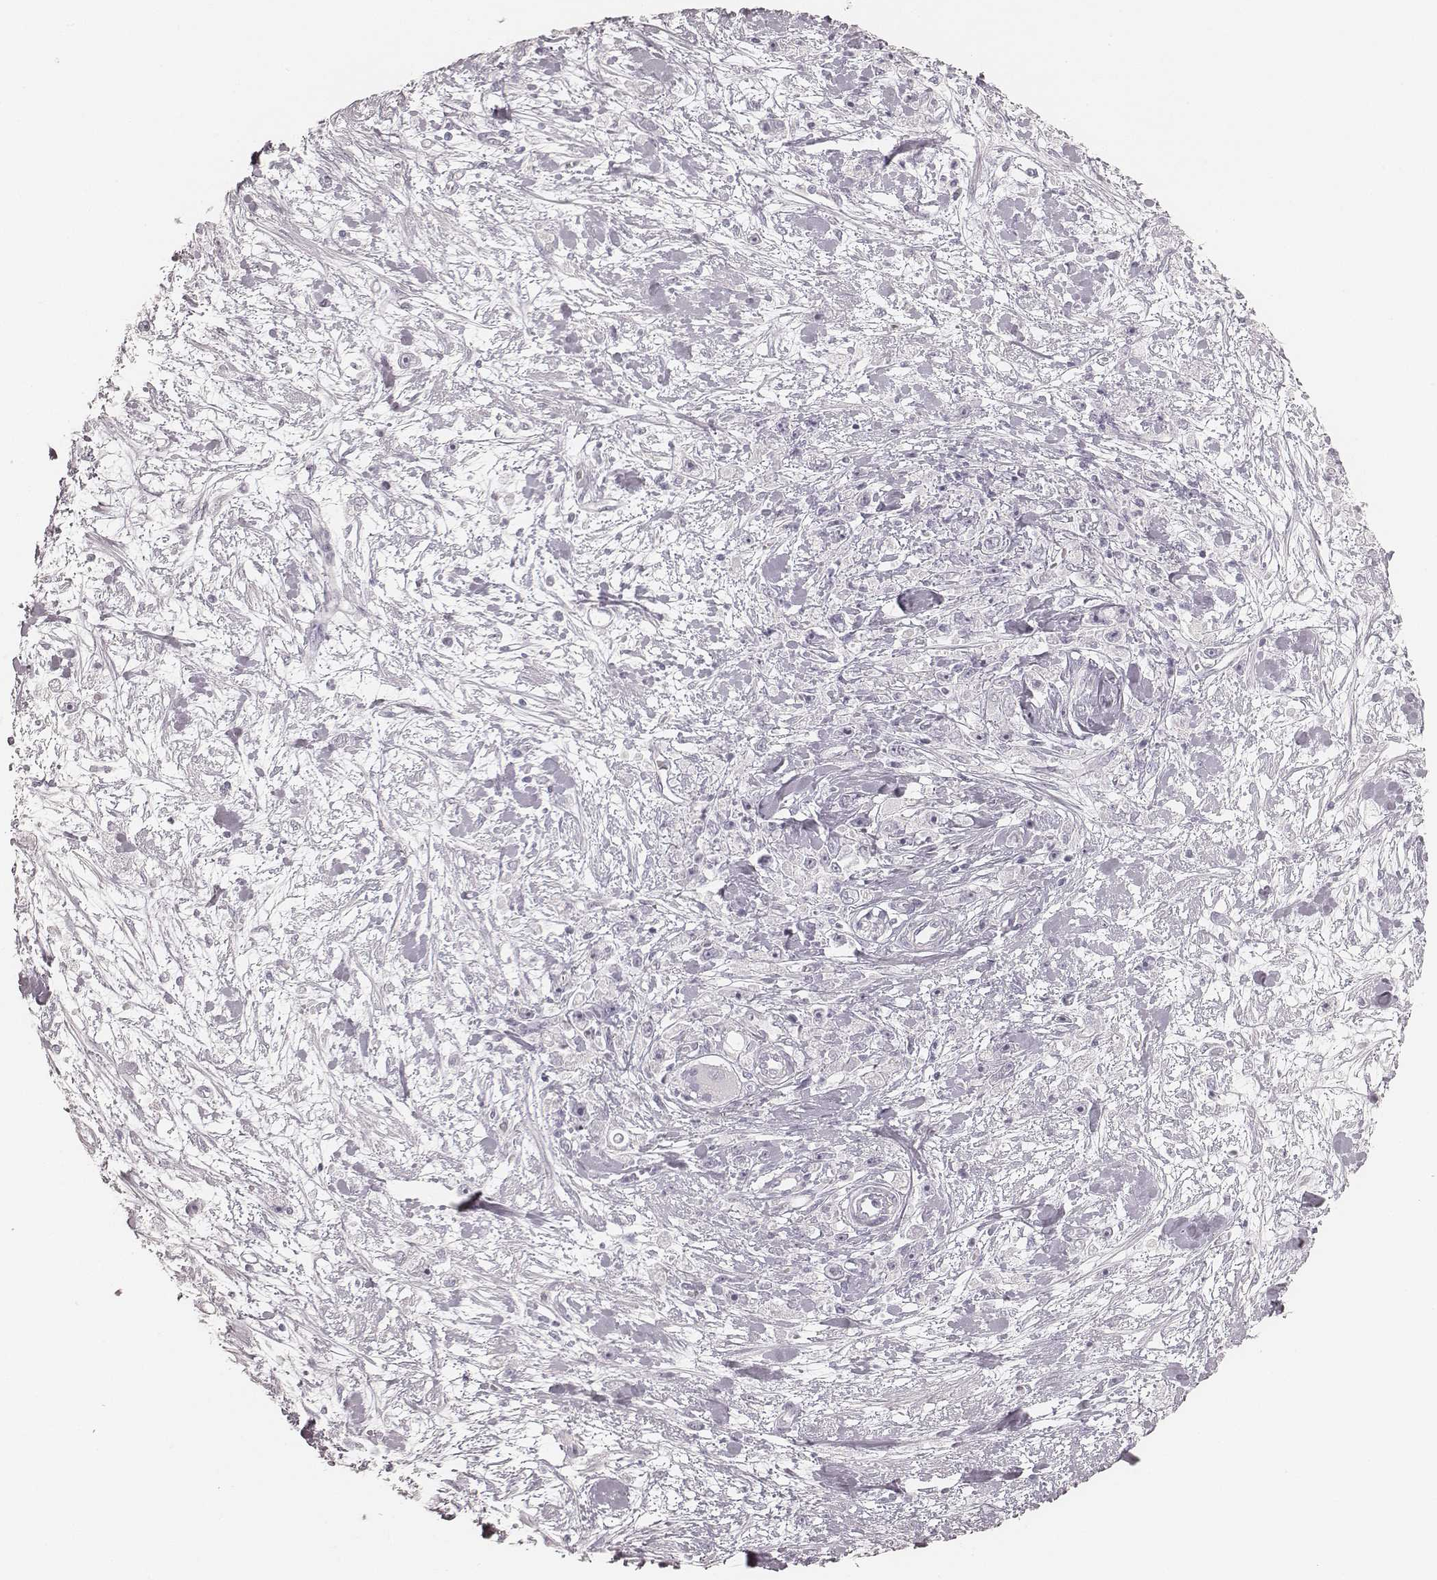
{"staining": {"intensity": "negative", "quantity": "none", "location": "none"}, "tissue": "stomach cancer", "cell_type": "Tumor cells", "image_type": "cancer", "snomed": [{"axis": "morphology", "description": "Adenocarcinoma, NOS"}, {"axis": "topography", "description": "Stomach"}], "caption": "Adenocarcinoma (stomach) stained for a protein using IHC exhibits no staining tumor cells.", "gene": "KRT72", "patient": {"sex": "female", "age": 59}}